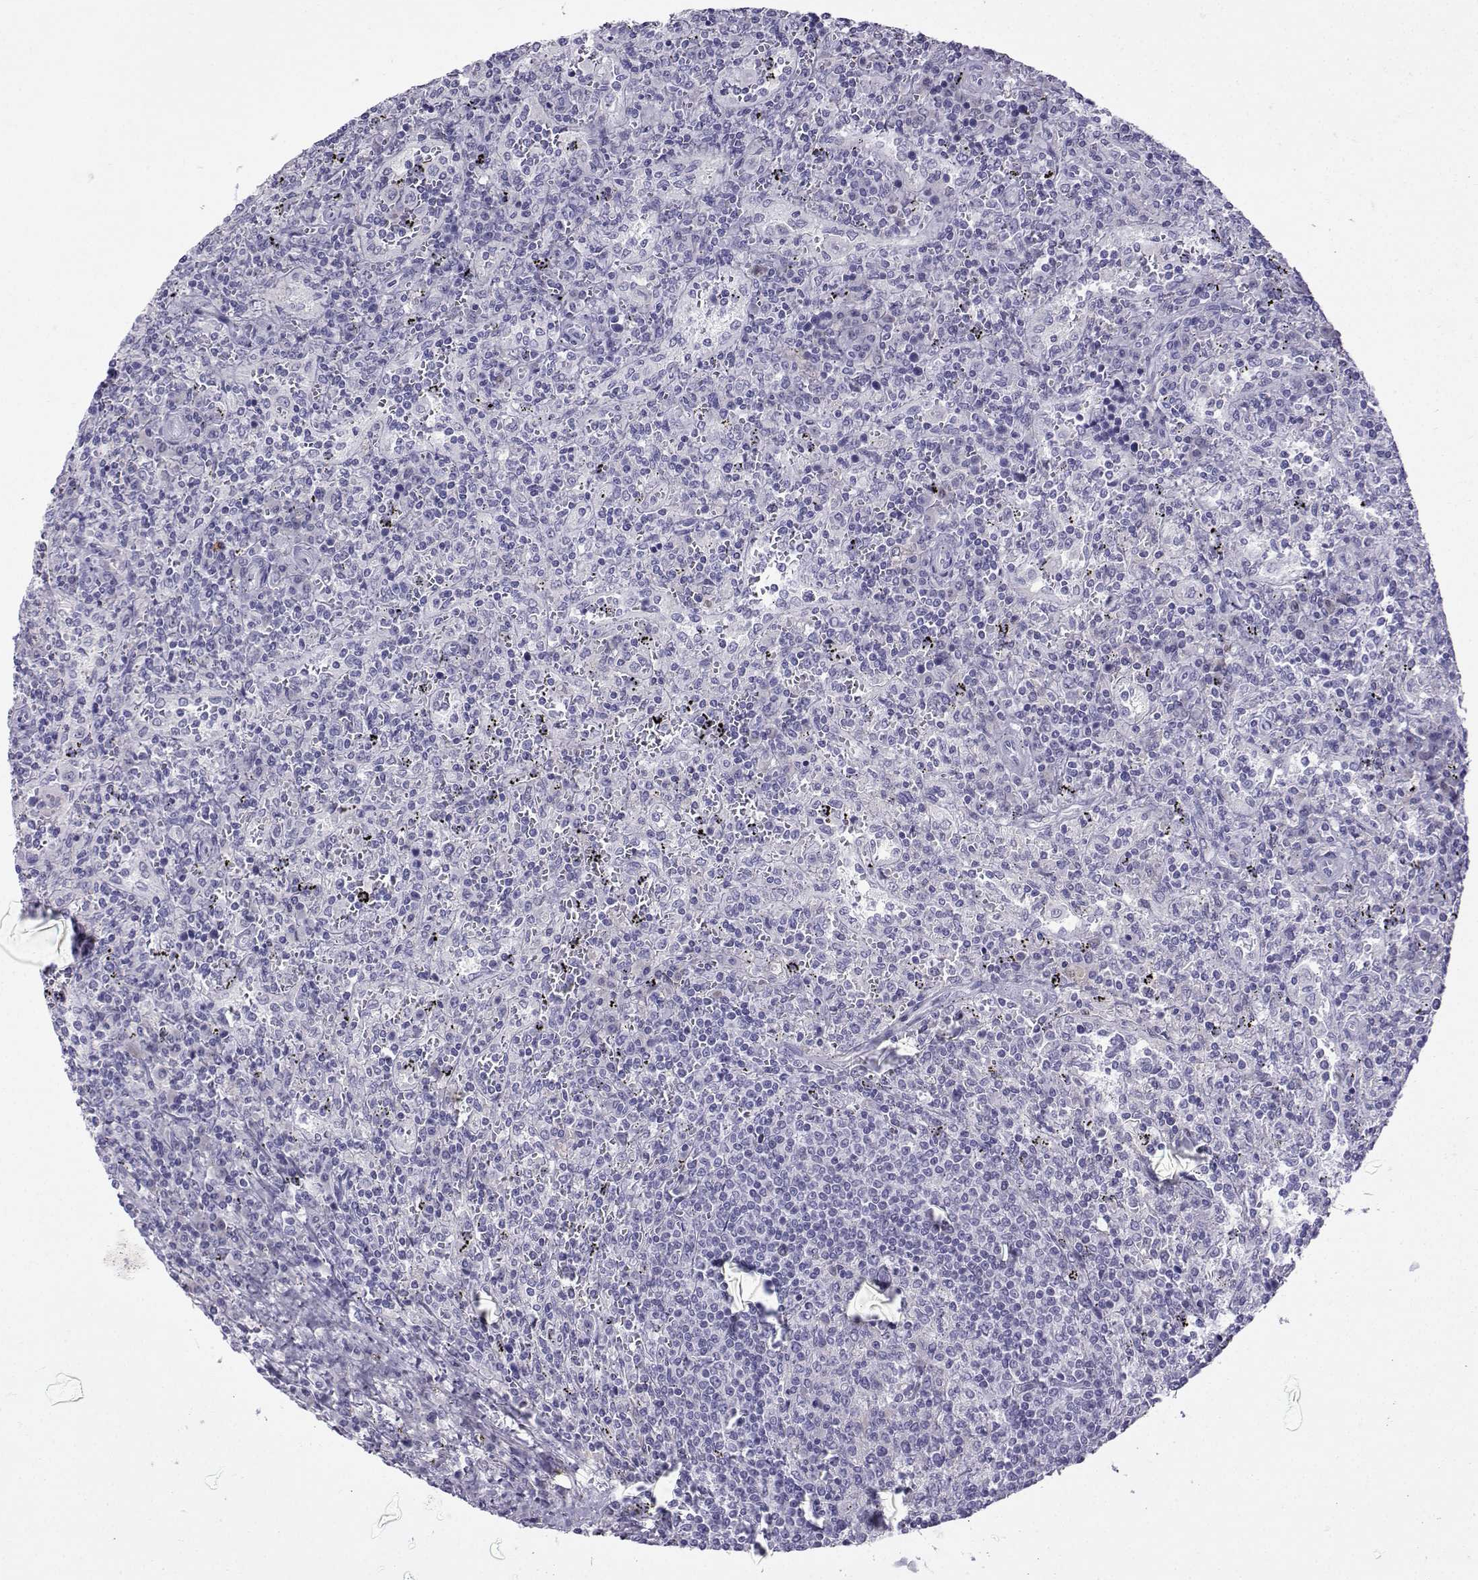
{"staining": {"intensity": "negative", "quantity": "none", "location": "none"}, "tissue": "lymphoma", "cell_type": "Tumor cells", "image_type": "cancer", "snomed": [{"axis": "morphology", "description": "Malignant lymphoma, non-Hodgkin's type, Low grade"}, {"axis": "topography", "description": "Spleen"}], "caption": "Lymphoma stained for a protein using immunohistochemistry (IHC) reveals no positivity tumor cells.", "gene": "ARMC2", "patient": {"sex": "male", "age": 62}}